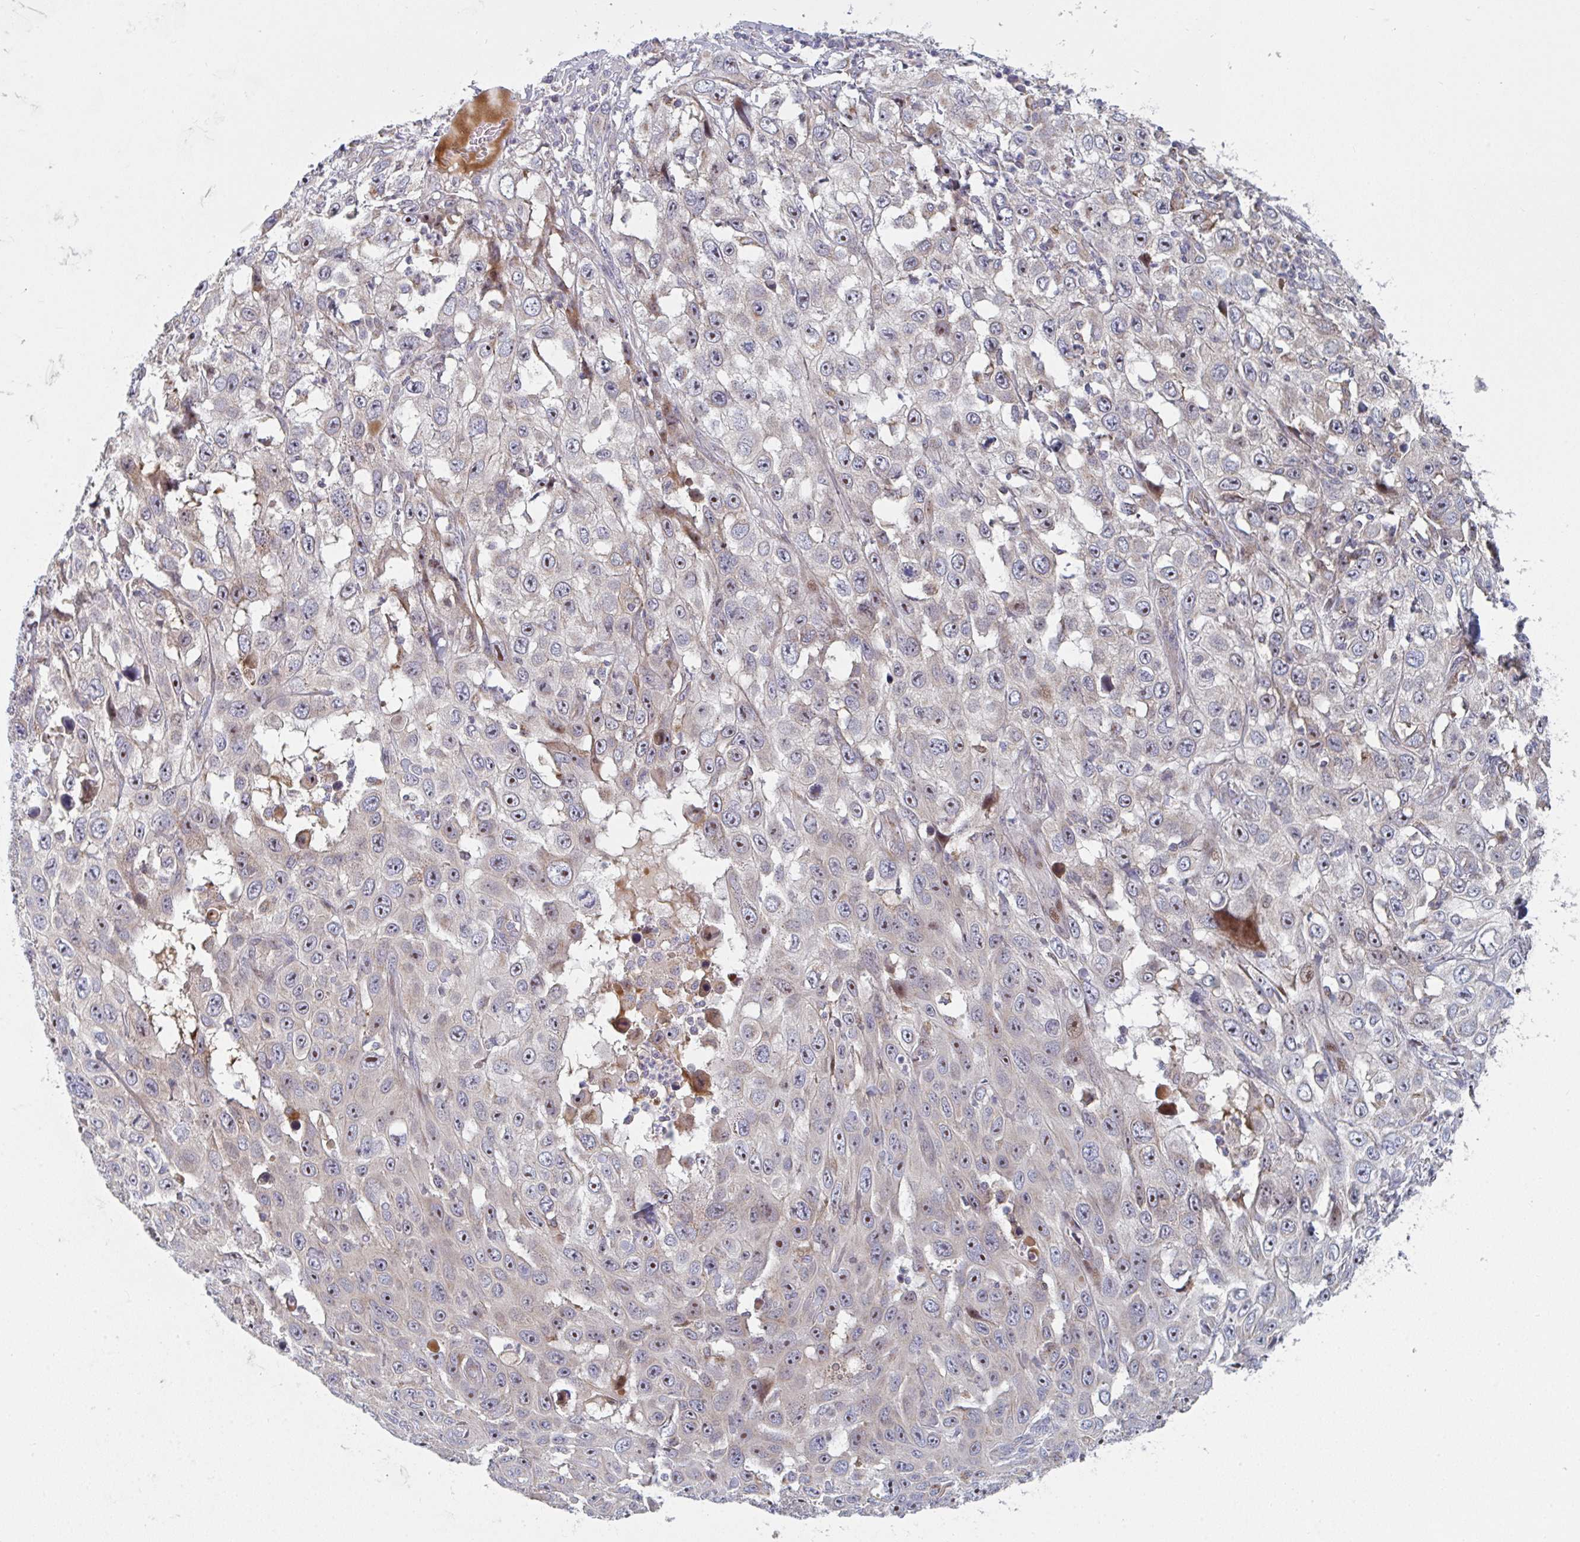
{"staining": {"intensity": "moderate", "quantity": "<25%", "location": "nuclear"}, "tissue": "skin cancer", "cell_type": "Tumor cells", "image_type": "cancer", "snomed": [{"axis": "morphology", "description": "Squamous cell carcinoma, NOS"}, {"axis": "topography", "description": "Skin"}], "caption": "Squamous cell carcinoma (skin) was stained to show a protein in brown. There is low levels of moderate nuclear staining in about <25% of tumor cells.", "gene": "ZNF644", "patient": {"sex": "male", "age": 82}}